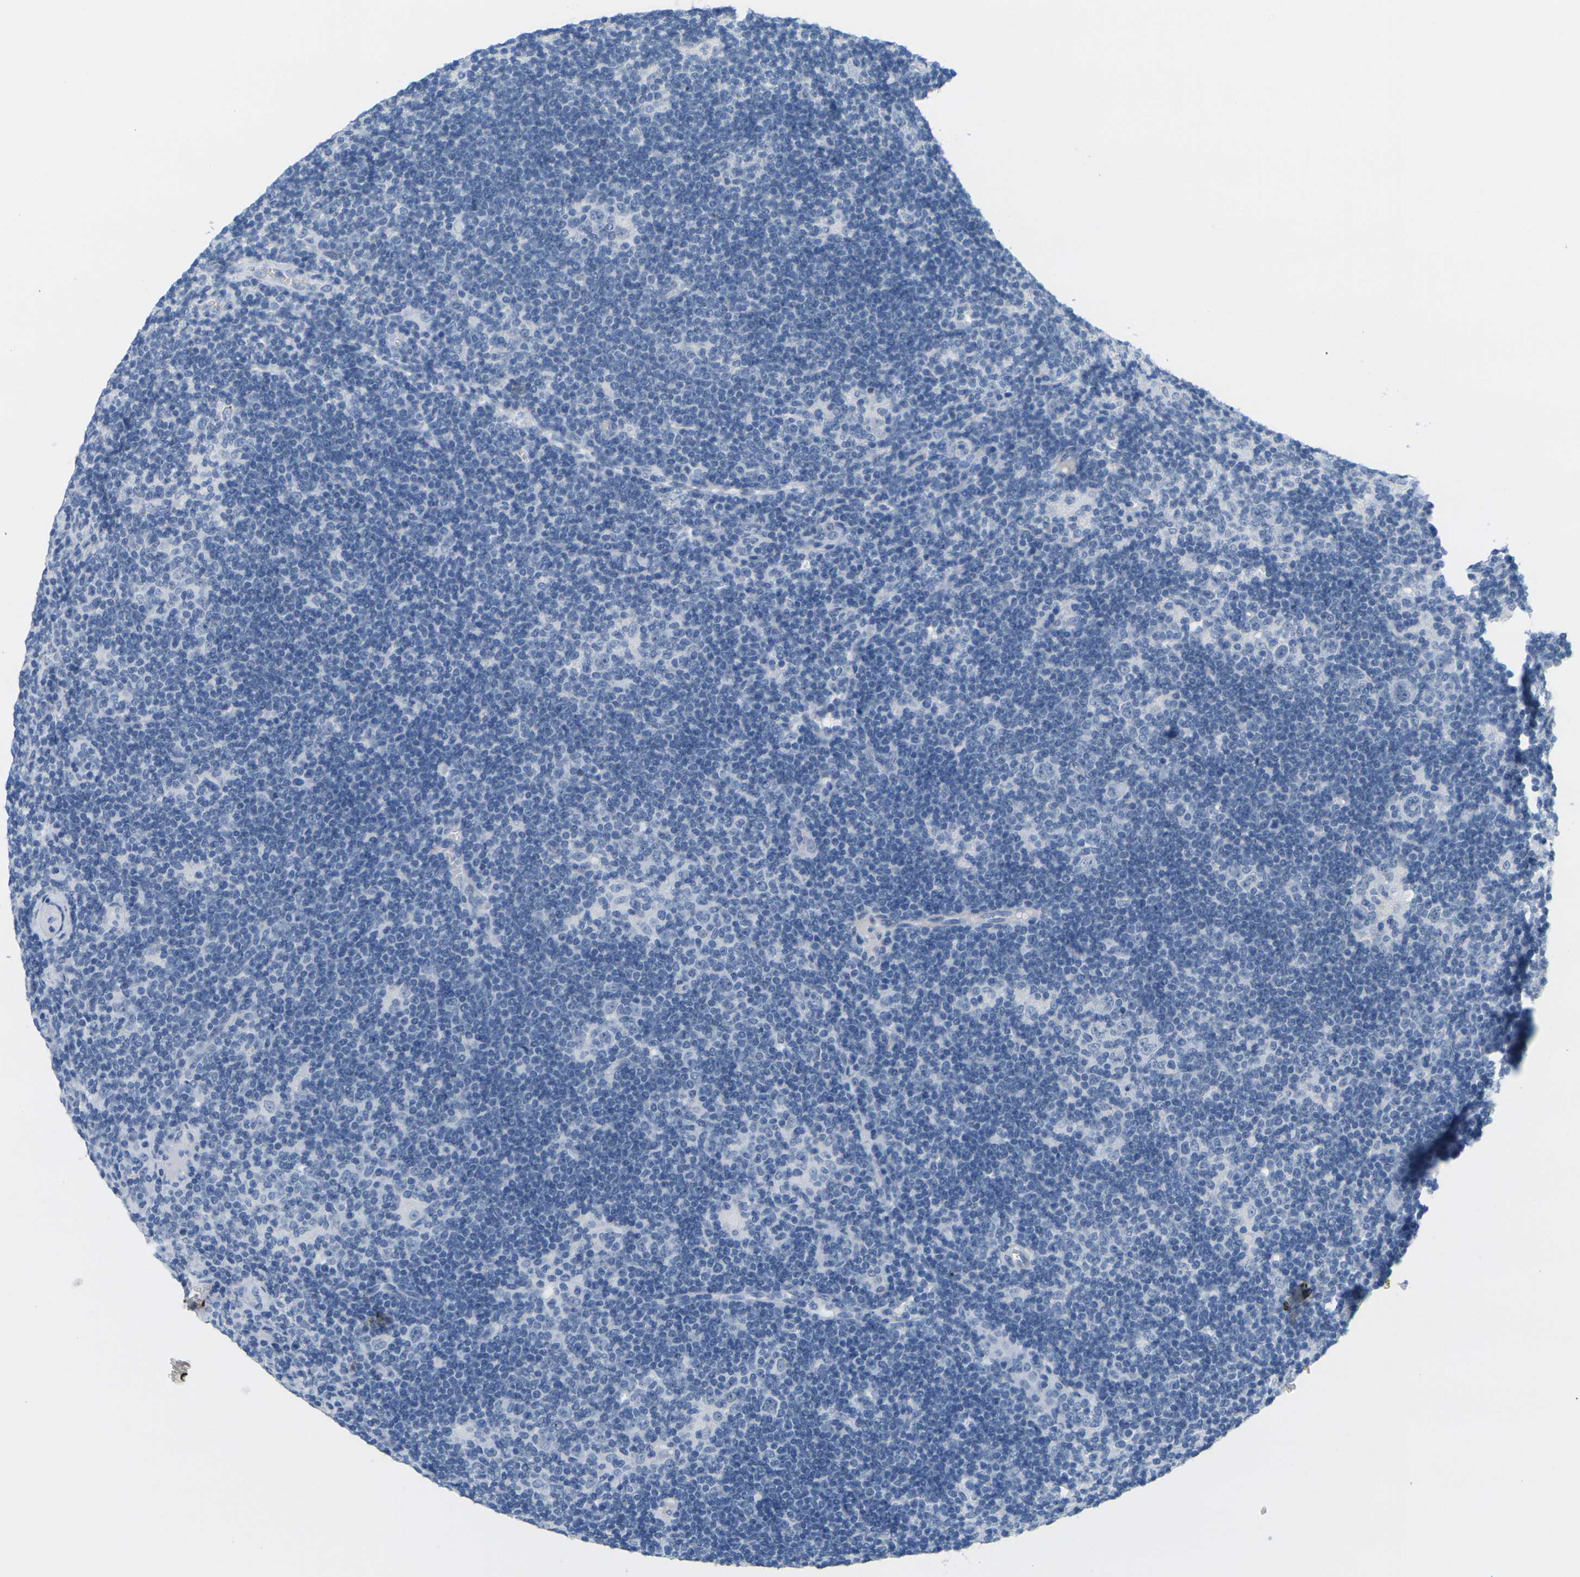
{"staining": {"intensity": "negative", "quantity": "none", "location": "none"}, "tissue": "lymphoma", "cell_type": "Tumor cells", "image_type": "cancer", "snomed": [{"axis": "morphology", "description": "Hodgkin's disease, NOS"}, {"axis": "topography", "description": "Lymph node"}], "caption": "The micrograph shows no significant expression in tumor cells of Hodgkin's disease.", "gene": "CTAG1A", "patient": {"sex": "female", "age": 57}}